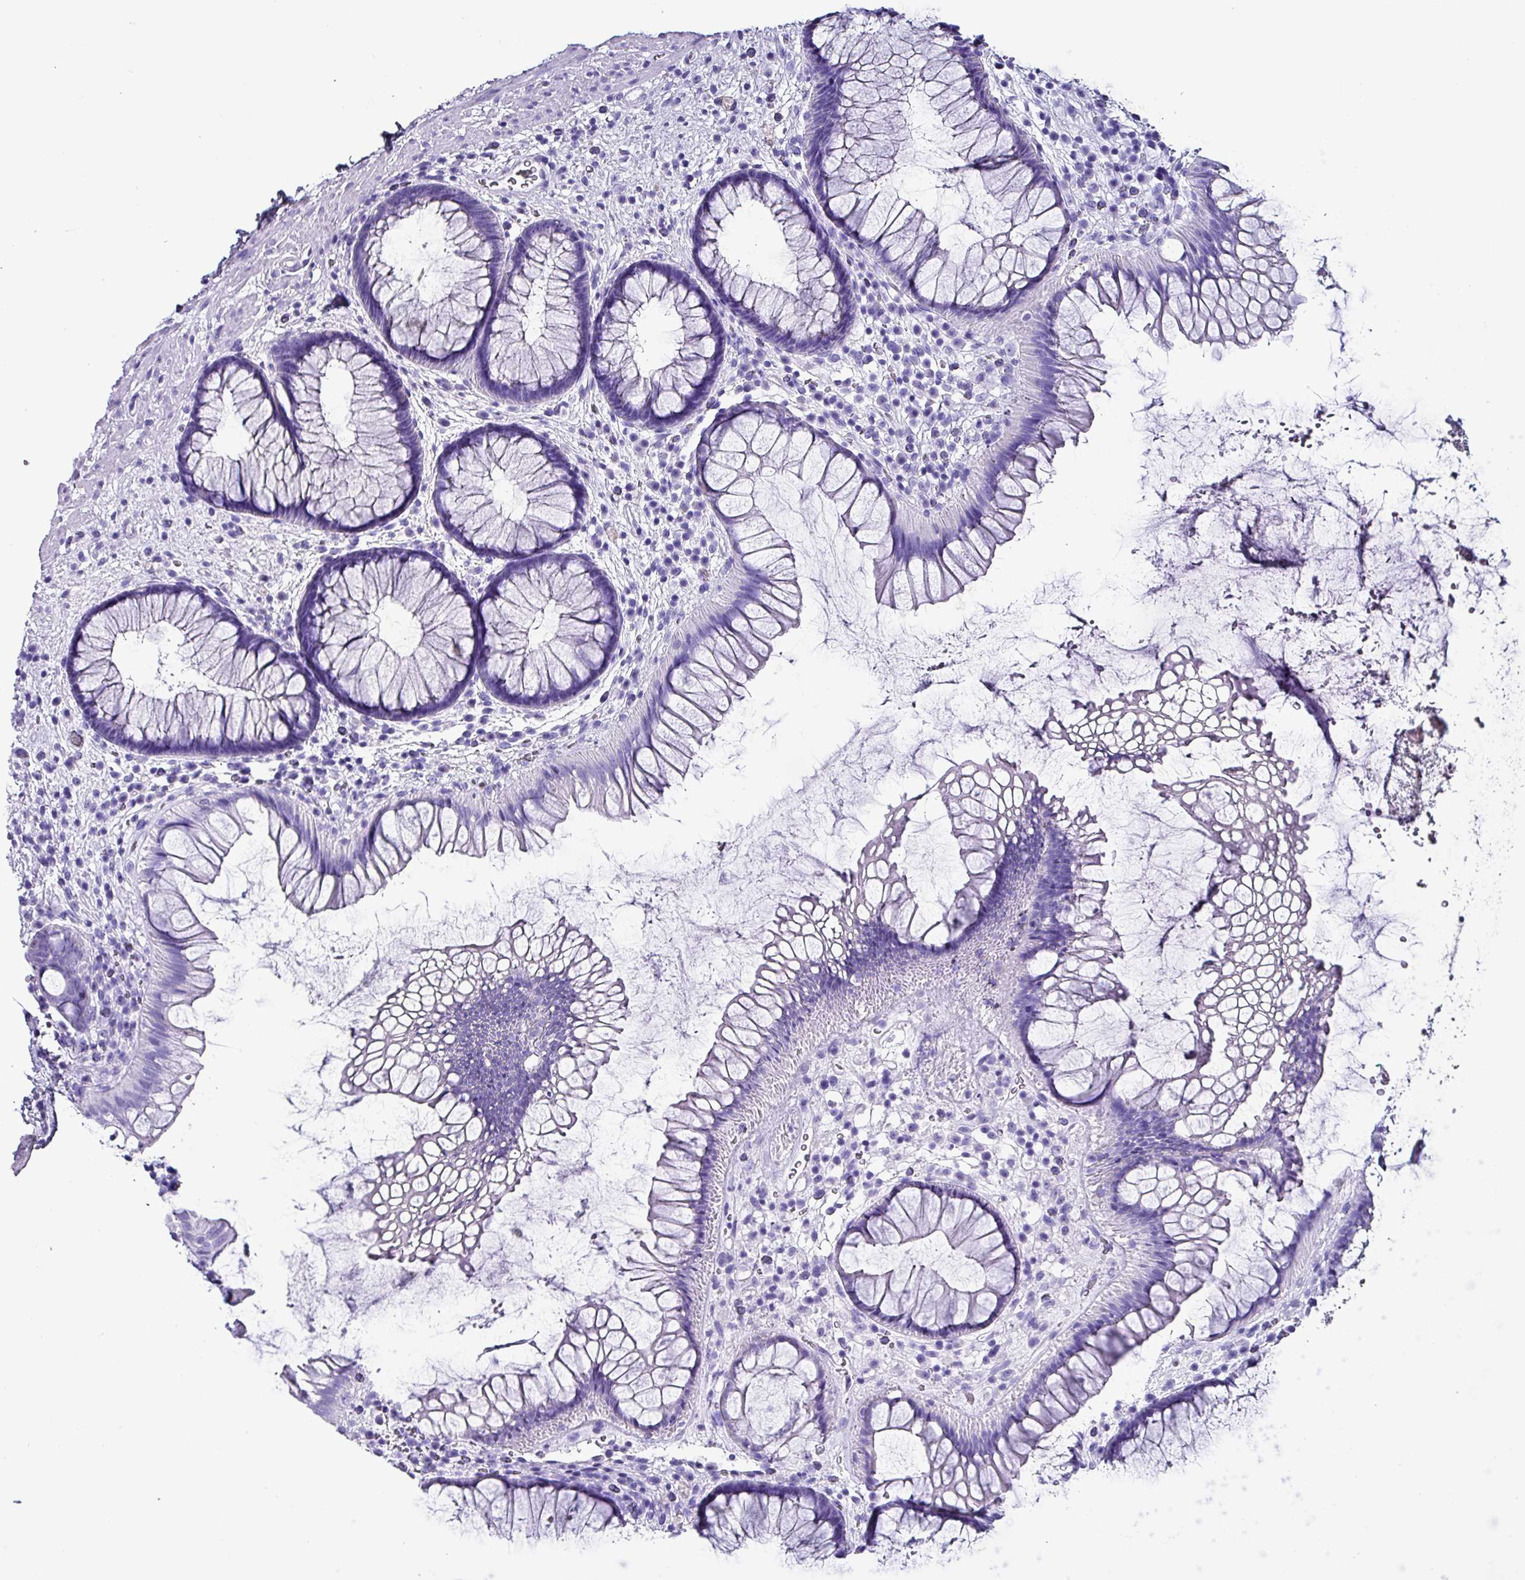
{"staining": {"intensity": "negative", "quantity": "none", "location": "none"}, "tissue": "rectum", "cell_type": "Glandular cells", "image_type": "normal", "snomed": [{"axis": "morphology", "description": "Normal tissue, NOS"}, {"axis": "topography", "description": "Rectum"}], "caption": "Photomicrograph shows no protein staining in glandular cells of benign rectum.", "gene": "KRT6A", "patient": {"sex": "male", "age": 51}}